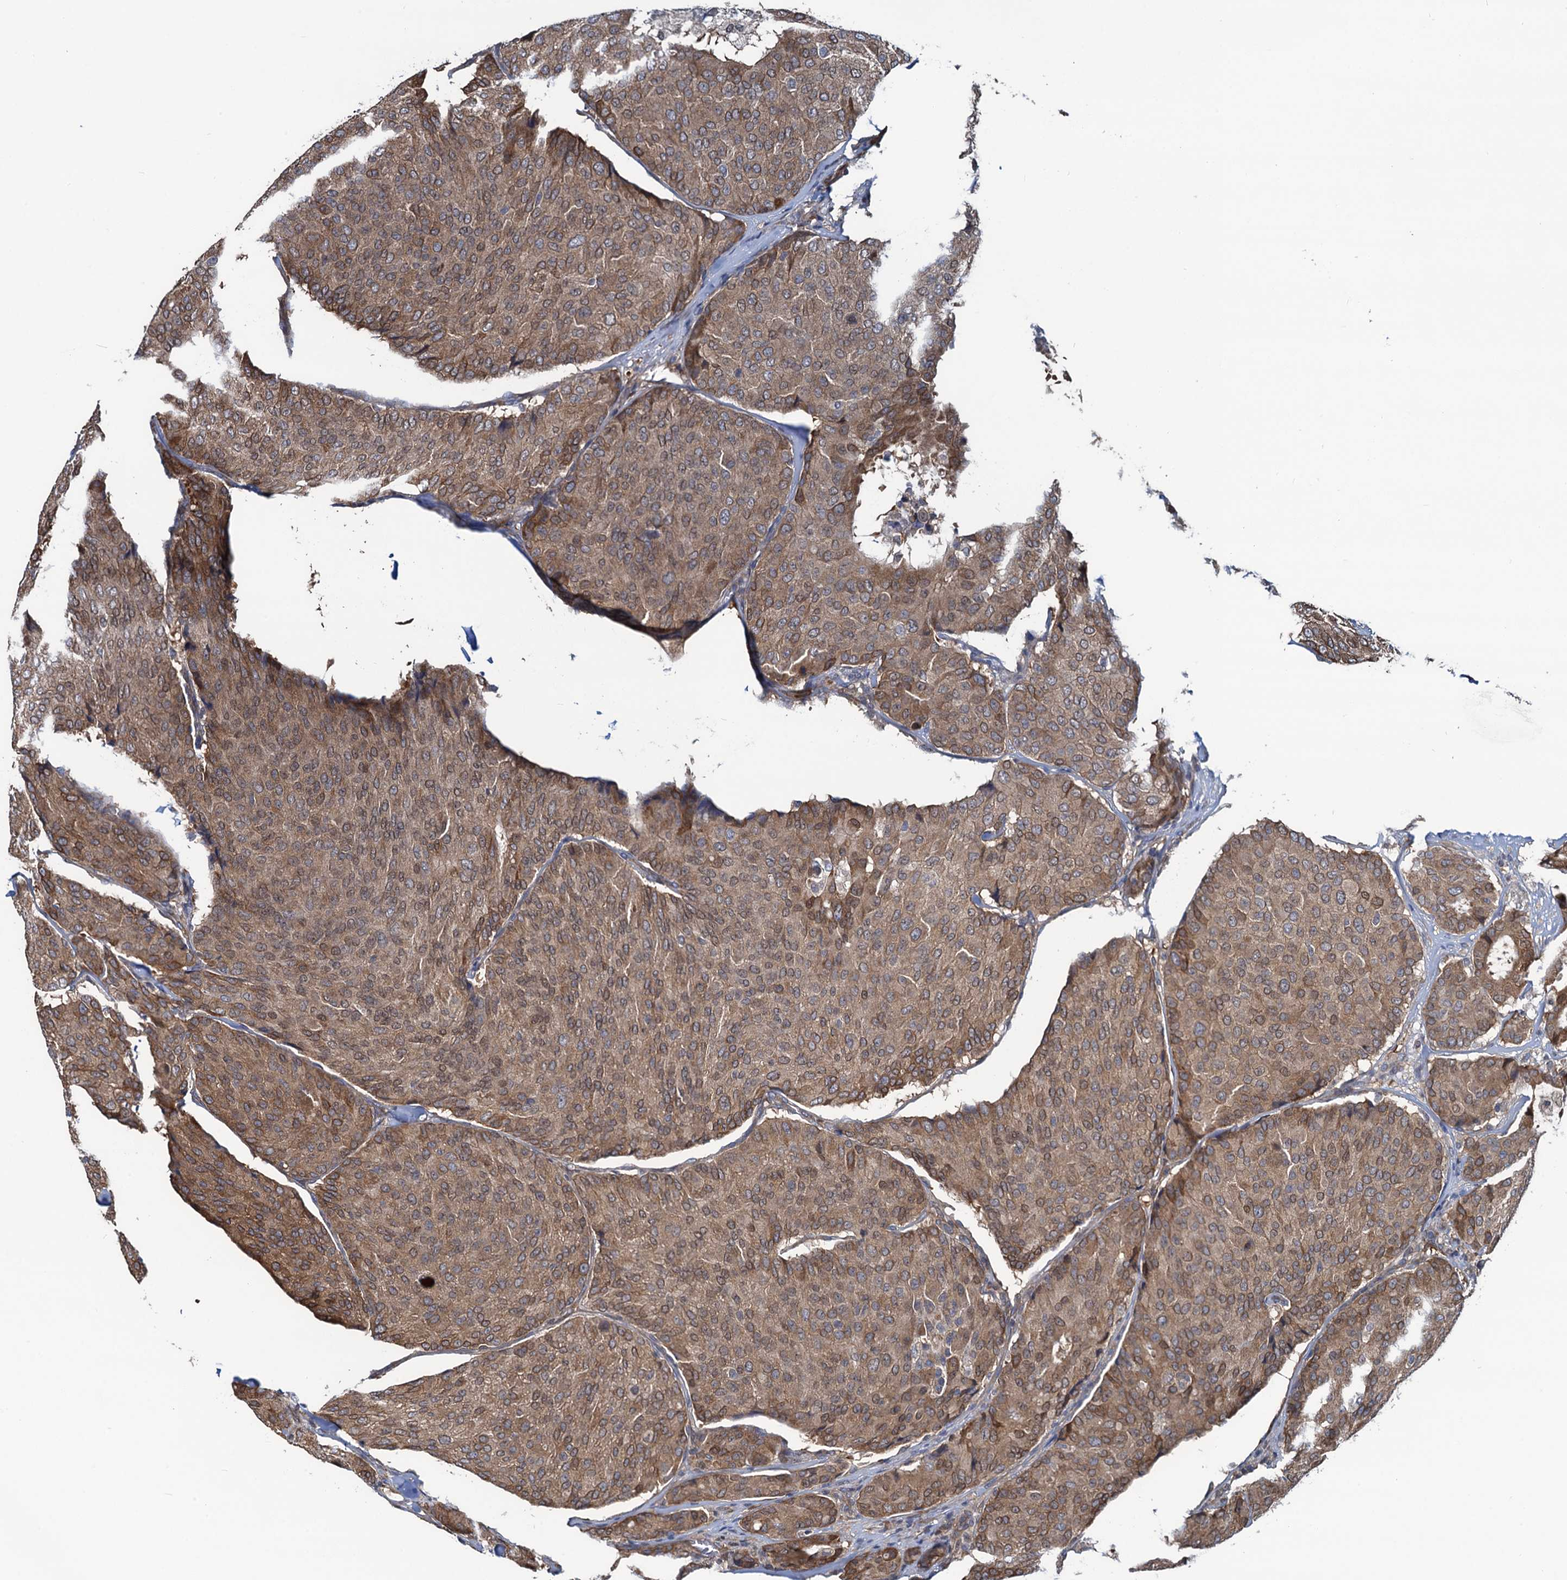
{"staining": {"intensity": "moderate", "quantity": ">75%", "location": "cytoplasmic/membranous"}, "tissue": "breast cancer", "cell_type": "Tumor cells", "image_type": "cancer", "snomed": [{"axis": "morphology", "description": "Duct carcinoma"}, {"axis": "topography", "description": "Breast"}], "caption": "Breast invasive ductal carcinoma stained for a protein (brown) displays moderate cytoplasmic/membranous positive expression in approximately >75% of tumor cells.", "gene": "RNF125", "patient": {"sex": "female", "age": 75}}